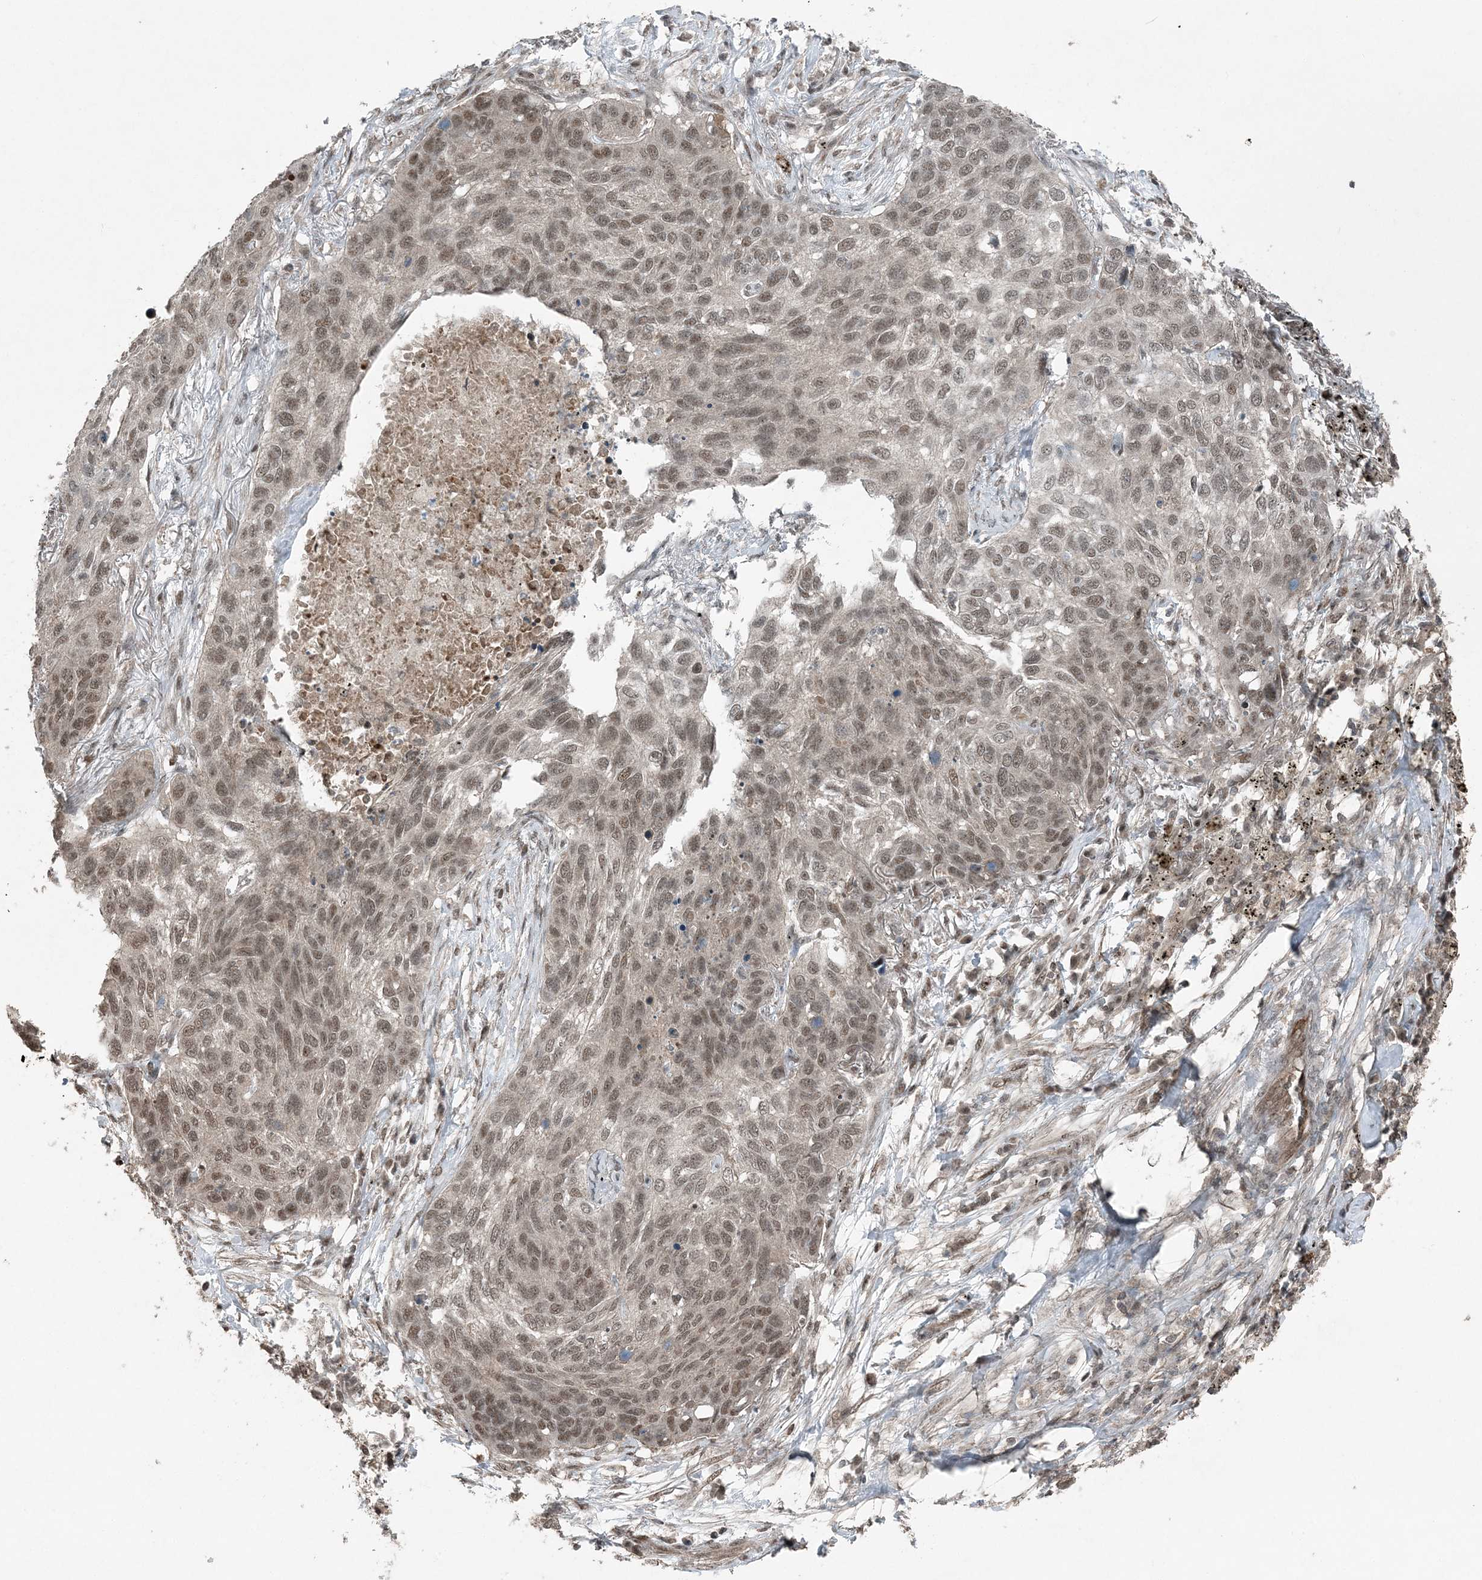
{"staining": {"intensity": "moderate", "quantity": ">75%", "location": "nuclear"}, "tissue": "lung cancer", "cell_type": "Tumor cells", "image_type": "cancer", "snomed": [{"axis": "morphology", "description": "Squamous cell carcinoma, NOS"}, {"axis": "topography", "description": "Lung"}], "caption": "This is an image of IHC staining of lung squamous cell carcinoma, which shows moderate positivity in the nuclear of tumor cells.", "gene": "COPS7B", "patient": {"sex": "female", "age": 63}}